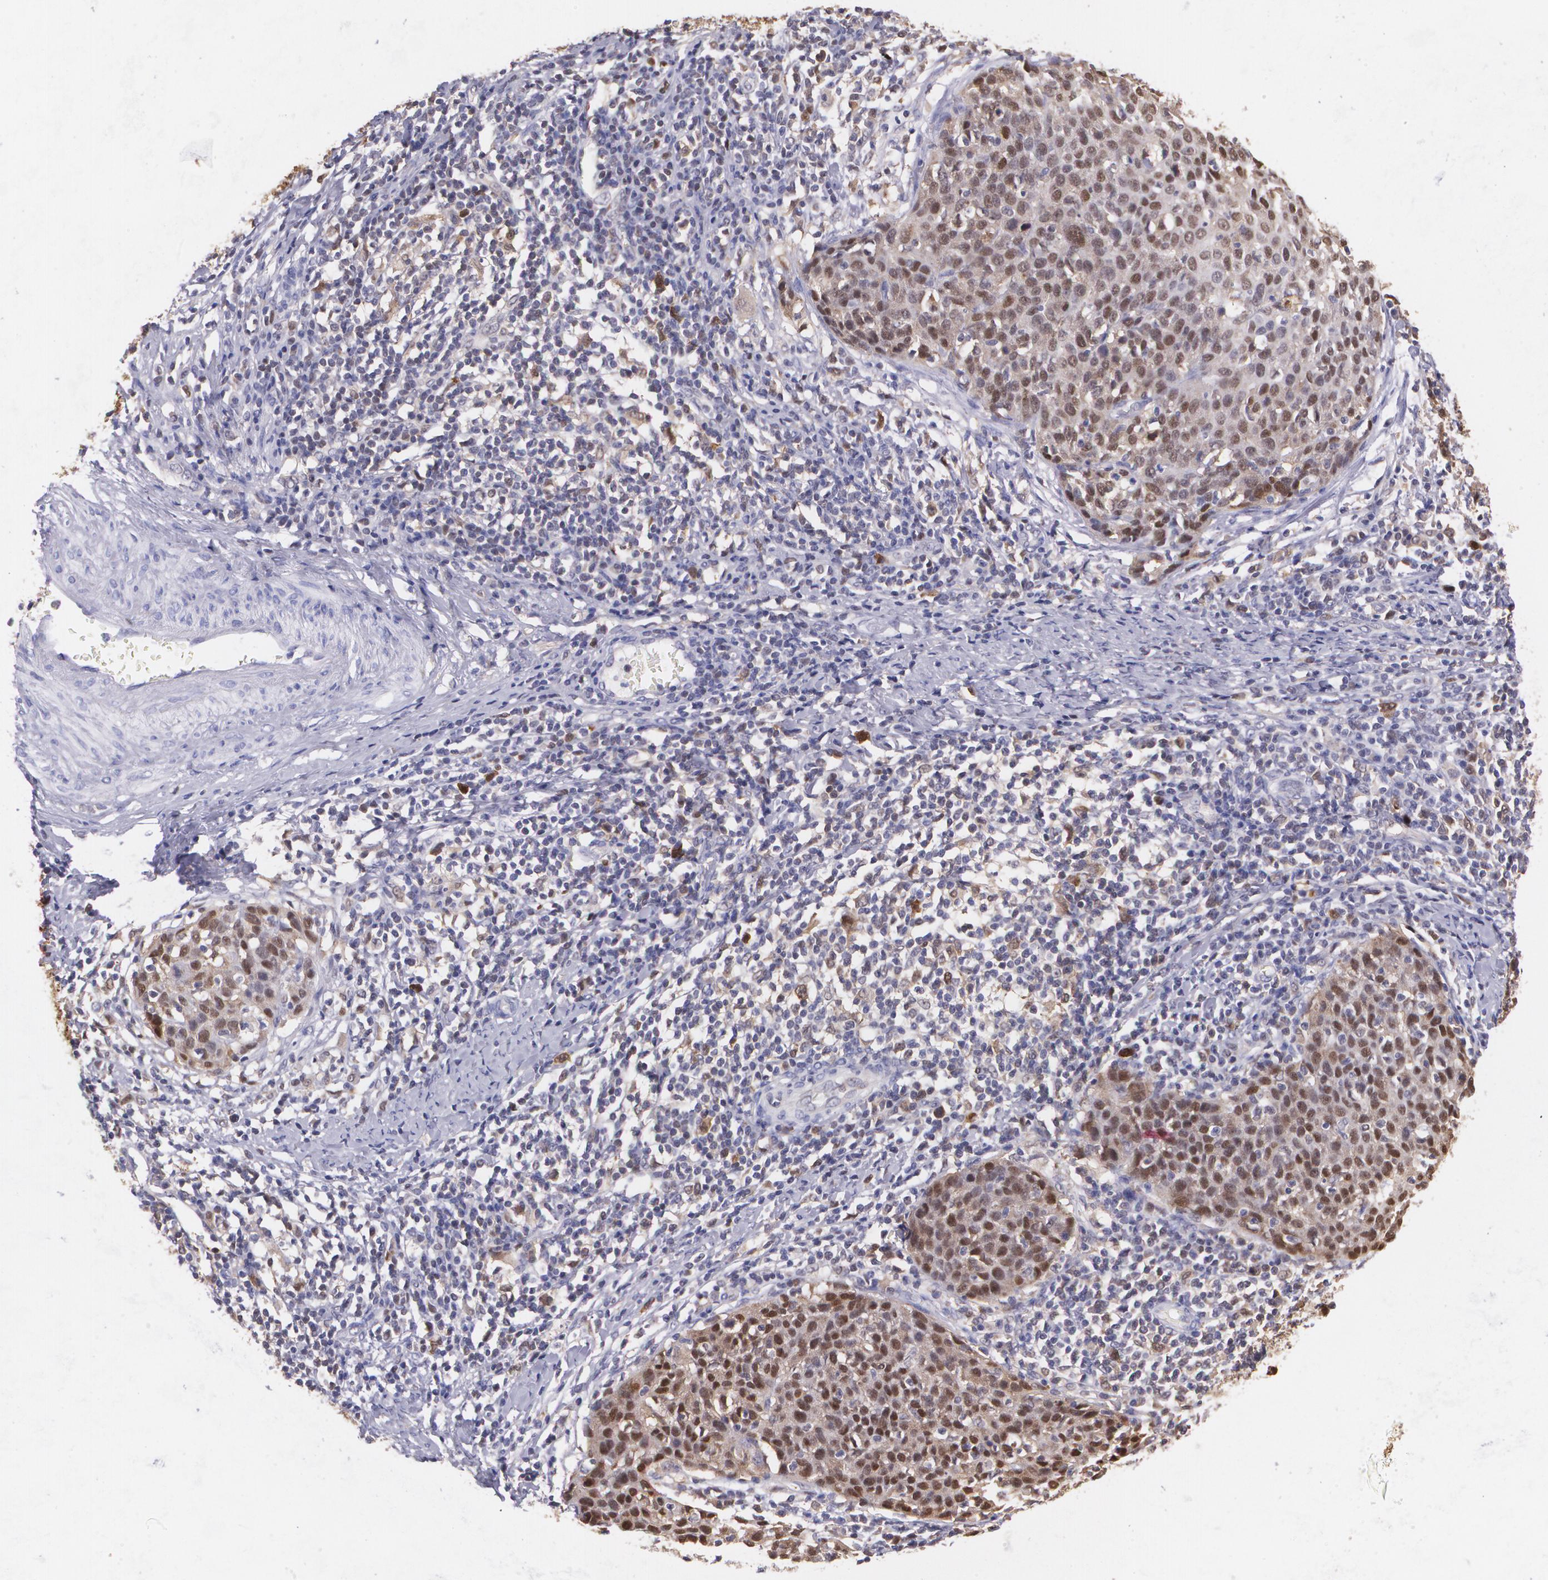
{"staining": {"intensity": "moderate", "quantity": ">75%", "location": "cytoplasmic/membranous,nuclear"}, "tissue": "cervical cancer", "cell_type": "Tumor cells", "image_type": "cancer", "snomed": [{"axis": "morphology", "description": "Squamous cell carcinoma, NOS"}, {"axis": "topography", "description": "Cervix"}], "caption": "Brown immunohistochemical staining in squamous cell carcinoma (cervical) exhibits moderate cytoplasmic/membranous and nuclear expression in approximately >75% of tumor cells. The staining is performed using DAB brown chromogen to label protein expression. The nuclei are counter-stained blue using hematoxylin.", "gene": "HSPH1", "patient": {"sex": "female", "age": 38}}